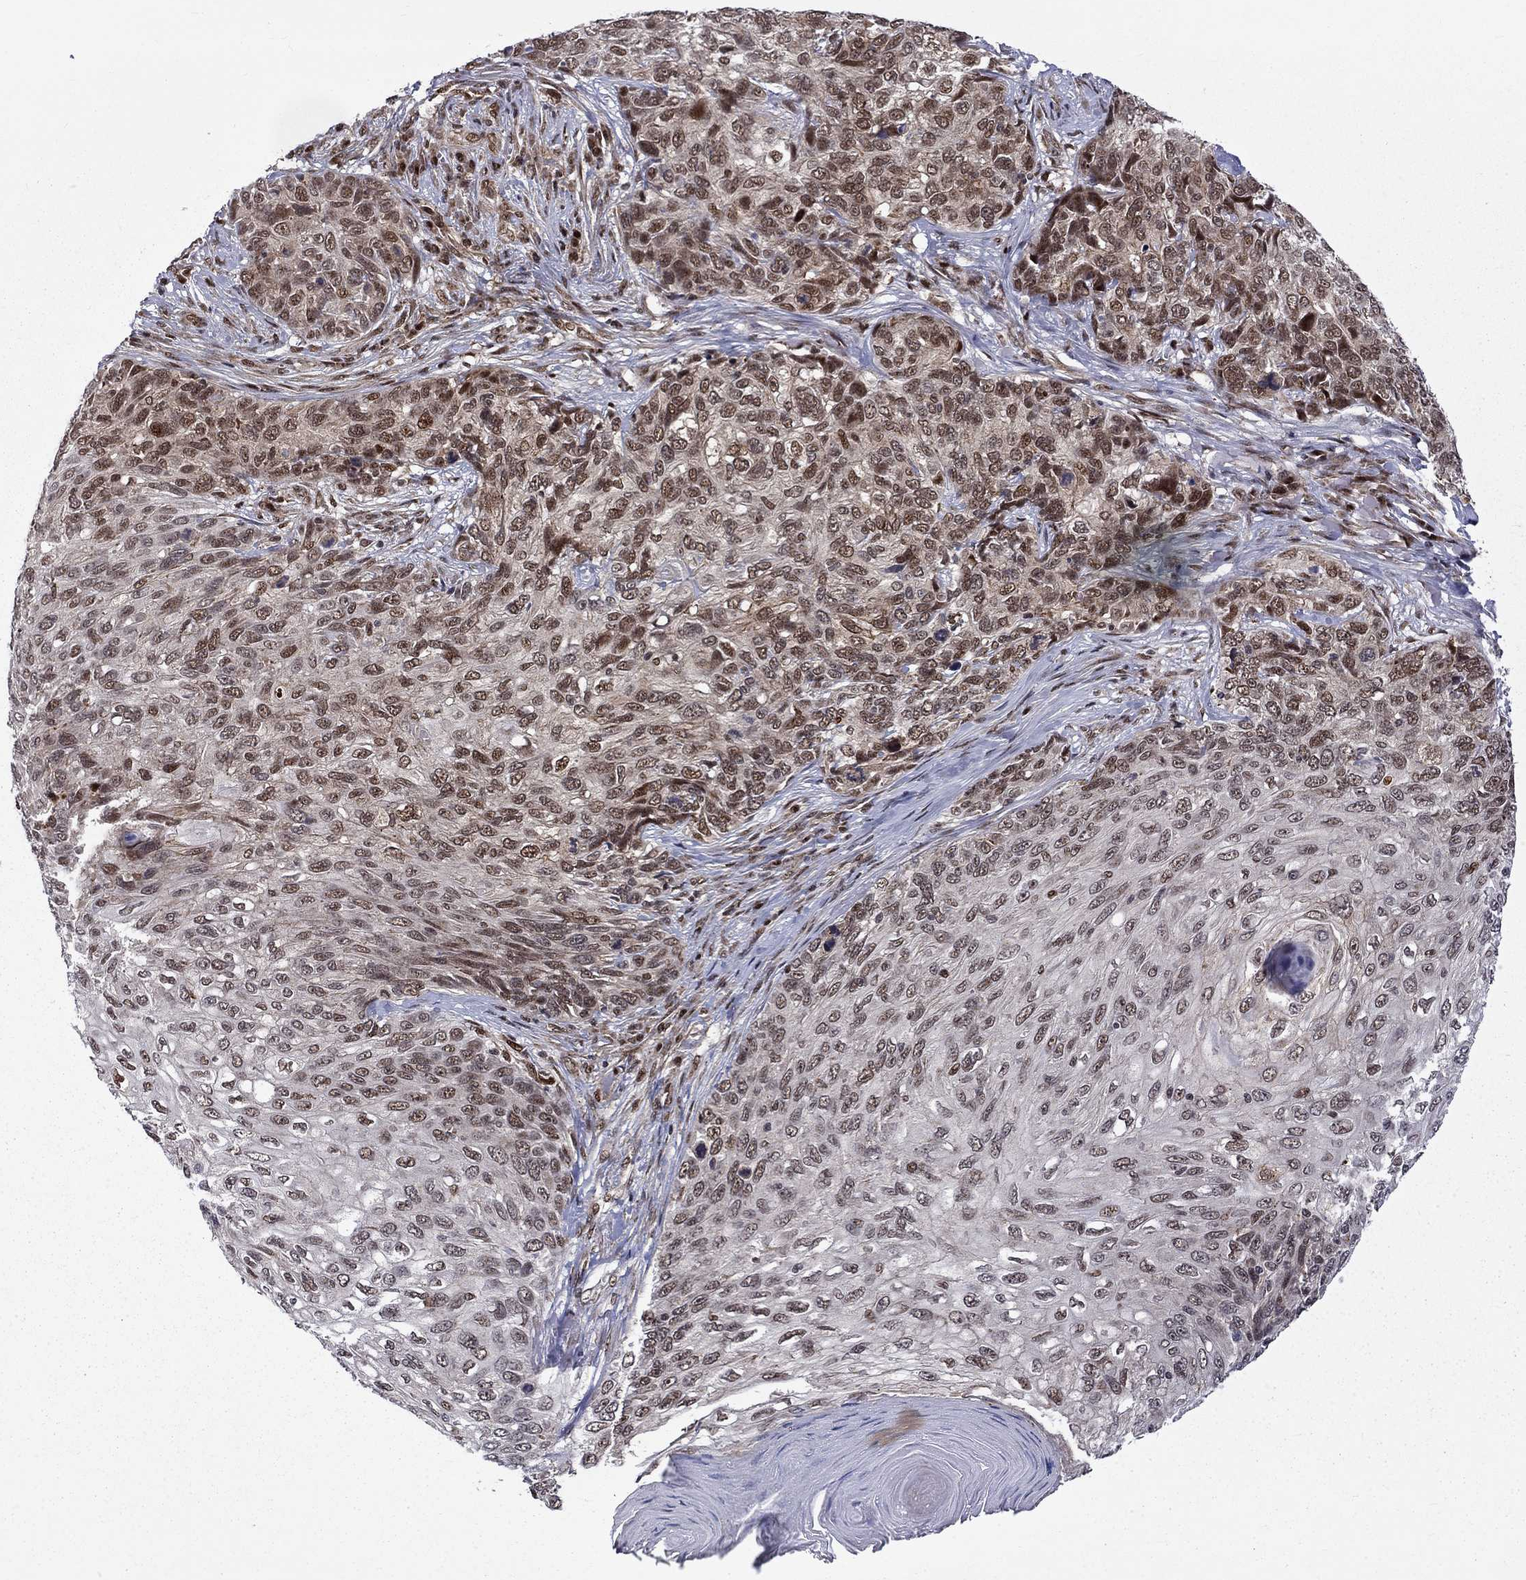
{"staining": {"intensity": "moderate", "quantity": ">75%", "location": "nuclear"}, "tissue": "skin cancer", "cell_type": "Tumor cells", "image_type": "cancer", "snomed": [{"axis": "morphology", "description": "Squamous cell carcinoma, NOS"}, {"axis": "topography", "description": "Skin"}], "caption": "Brown immunohistochemical staining in squamous cell carcinoma (skin) demonstrates moderate nuclear positivity in about >75% of tumor cells. The staining was performed using DAB to visualize the protein expression in brown, while the nuclei were stained in blue with hematoxylin (Magnification: 20x).", "gene": "KPNA3", "patient": {"sex": "male", "age": 92}}